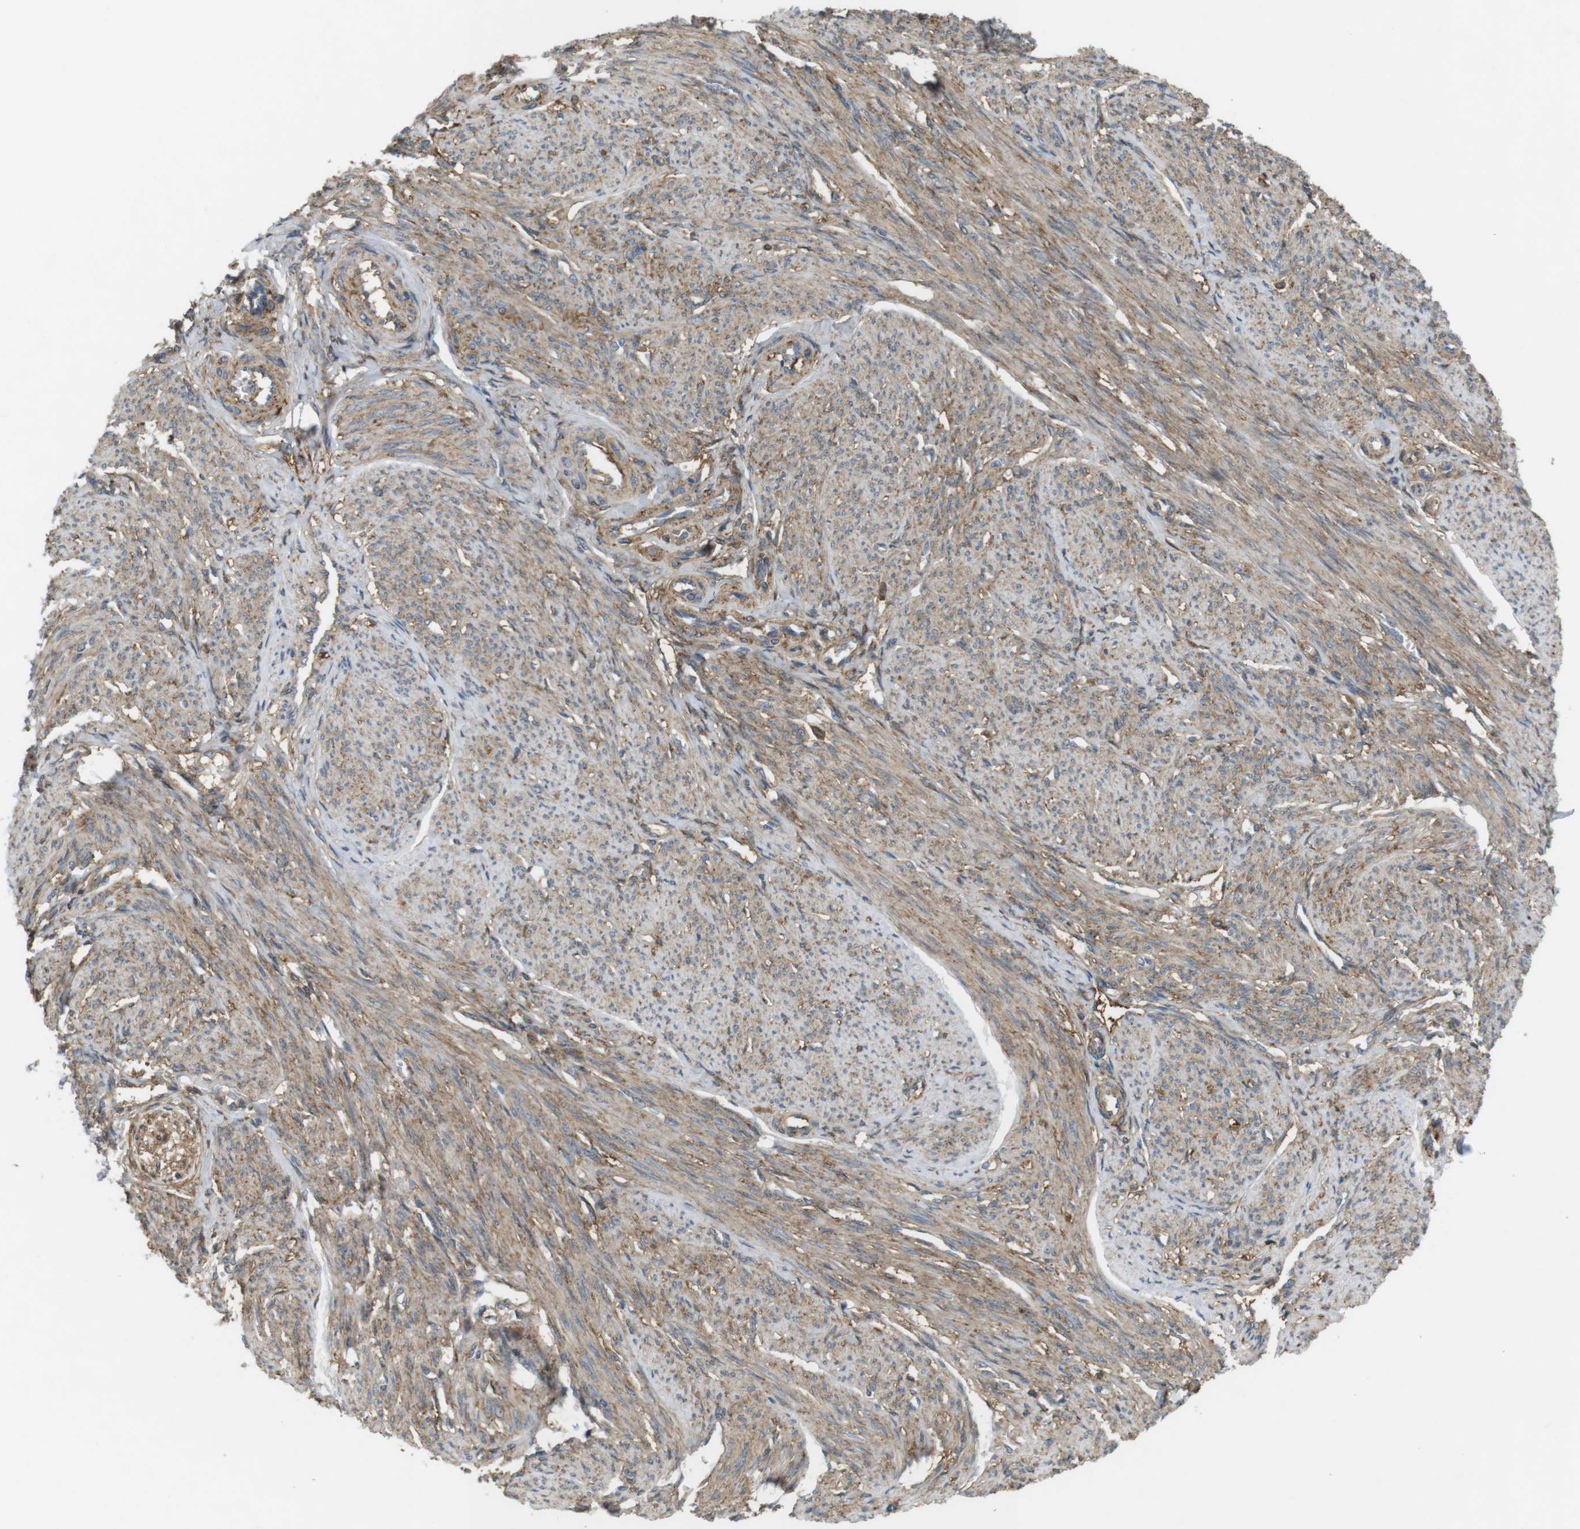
{"staining": {"intensity": "moderate", "quantity": ">75%", "location": "cytoplasmic/membranous"}, "tissue": "smooth muscle", "cell_type": "Smooth muscle cells", "image_type": "normal", "snomed": [{"axis": "morphology", "description": "Normal tissue, NOS"}, {"axis": "topography", "description": "Smooth muscle"}], "caption": "There is medium levels of moderate cytoplasmic/membranous expression in smooth muscle cells of unremarkable smooth muscle, as demonstrated by immunohistochemical staining (brown color).", "gene": "DDAH2", "patient": {"sex": "female", "age": 65}}